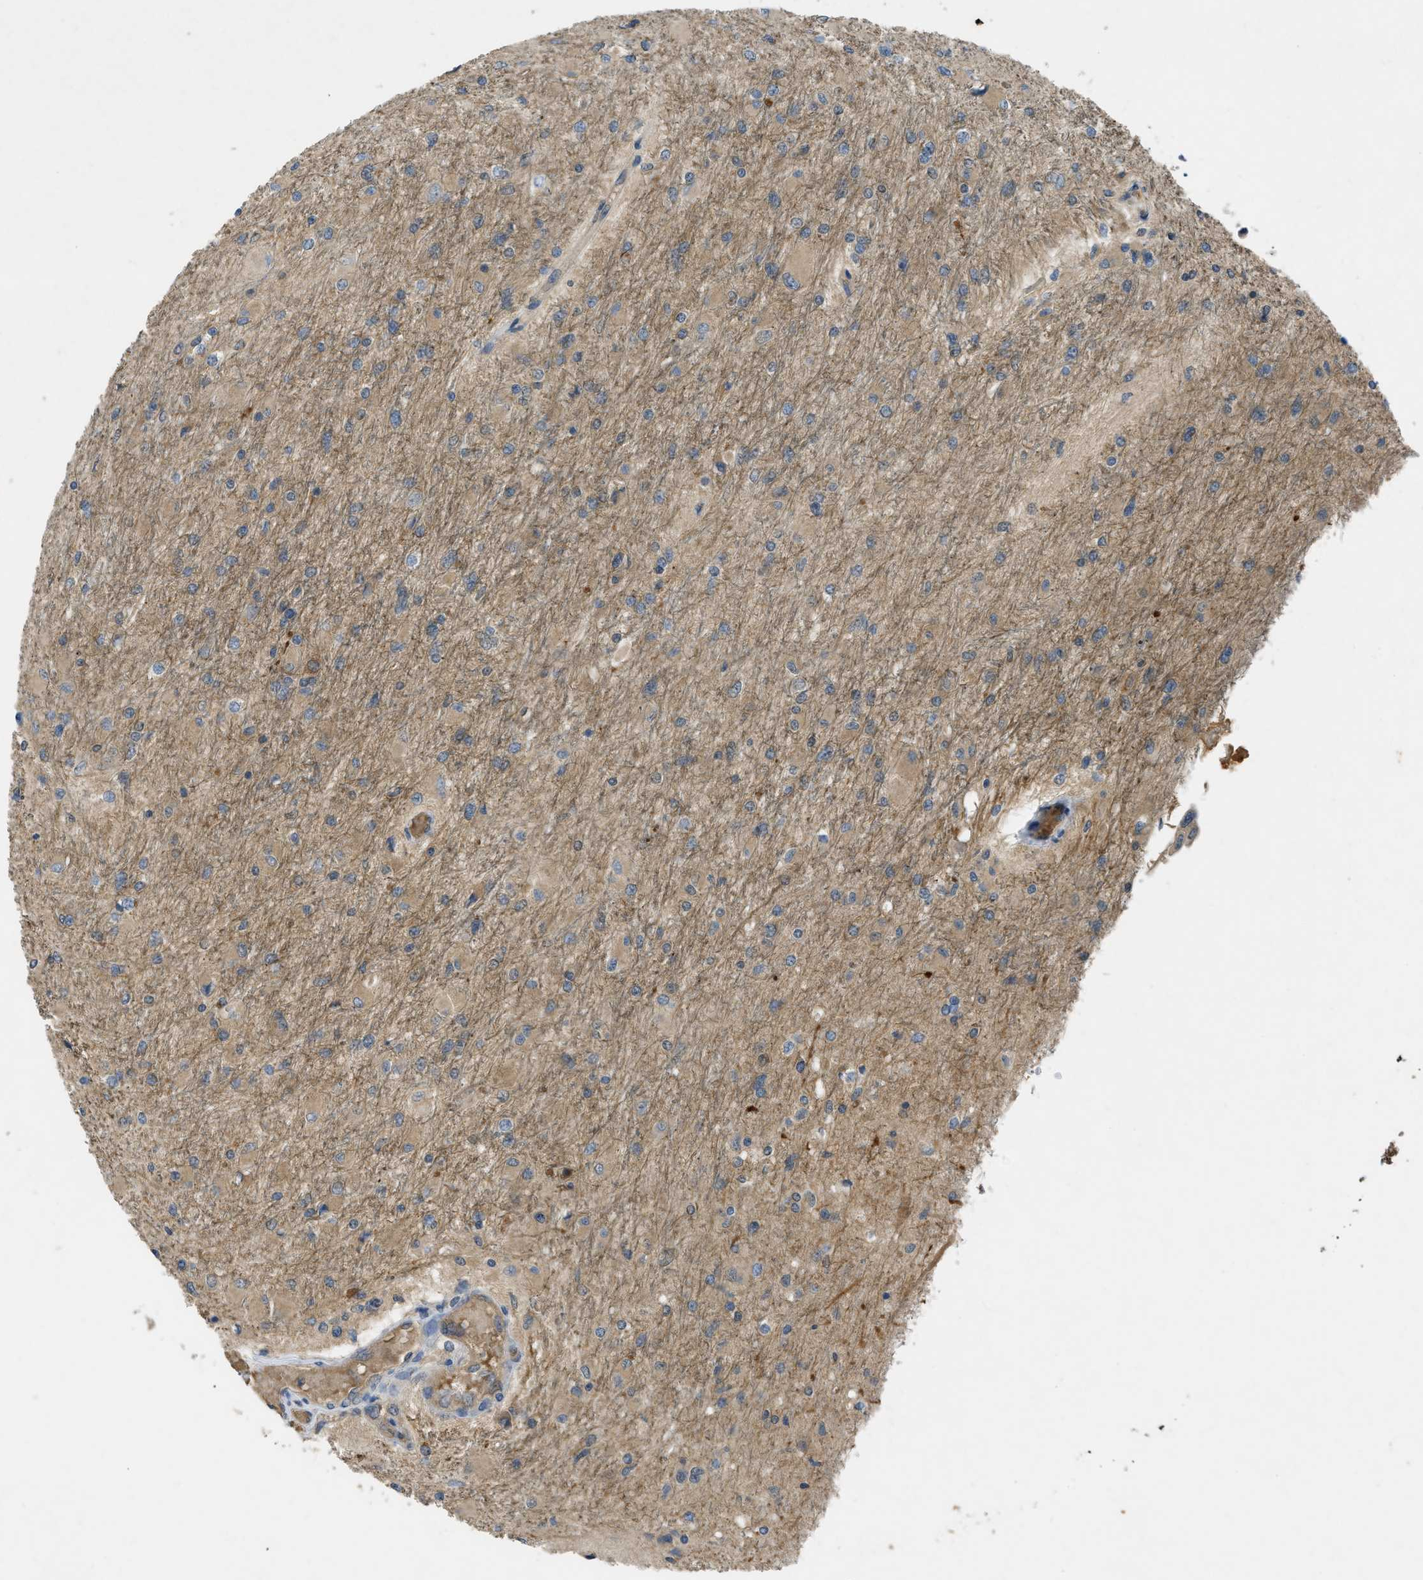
{"staining": {"intensity": "weak", "quantity": ">75%", "location": "cytoplasmic/membranous"}, "tissue": "glioma", "cell_type": "Tumor cells", "image_type": "cancer", "snomed": [{"axis": "morphology", "description": "Glioma, malignant, High grade"}, {"axis": "topography", "description": "Cerebral cortex"}], "caption": "Weak cytoplasmic/membranous protein expression is identified in approximately >75% of tumor cells in glioma.", "gene": "PPP3CA", "patient": {"sex": "female", "age": 36}}